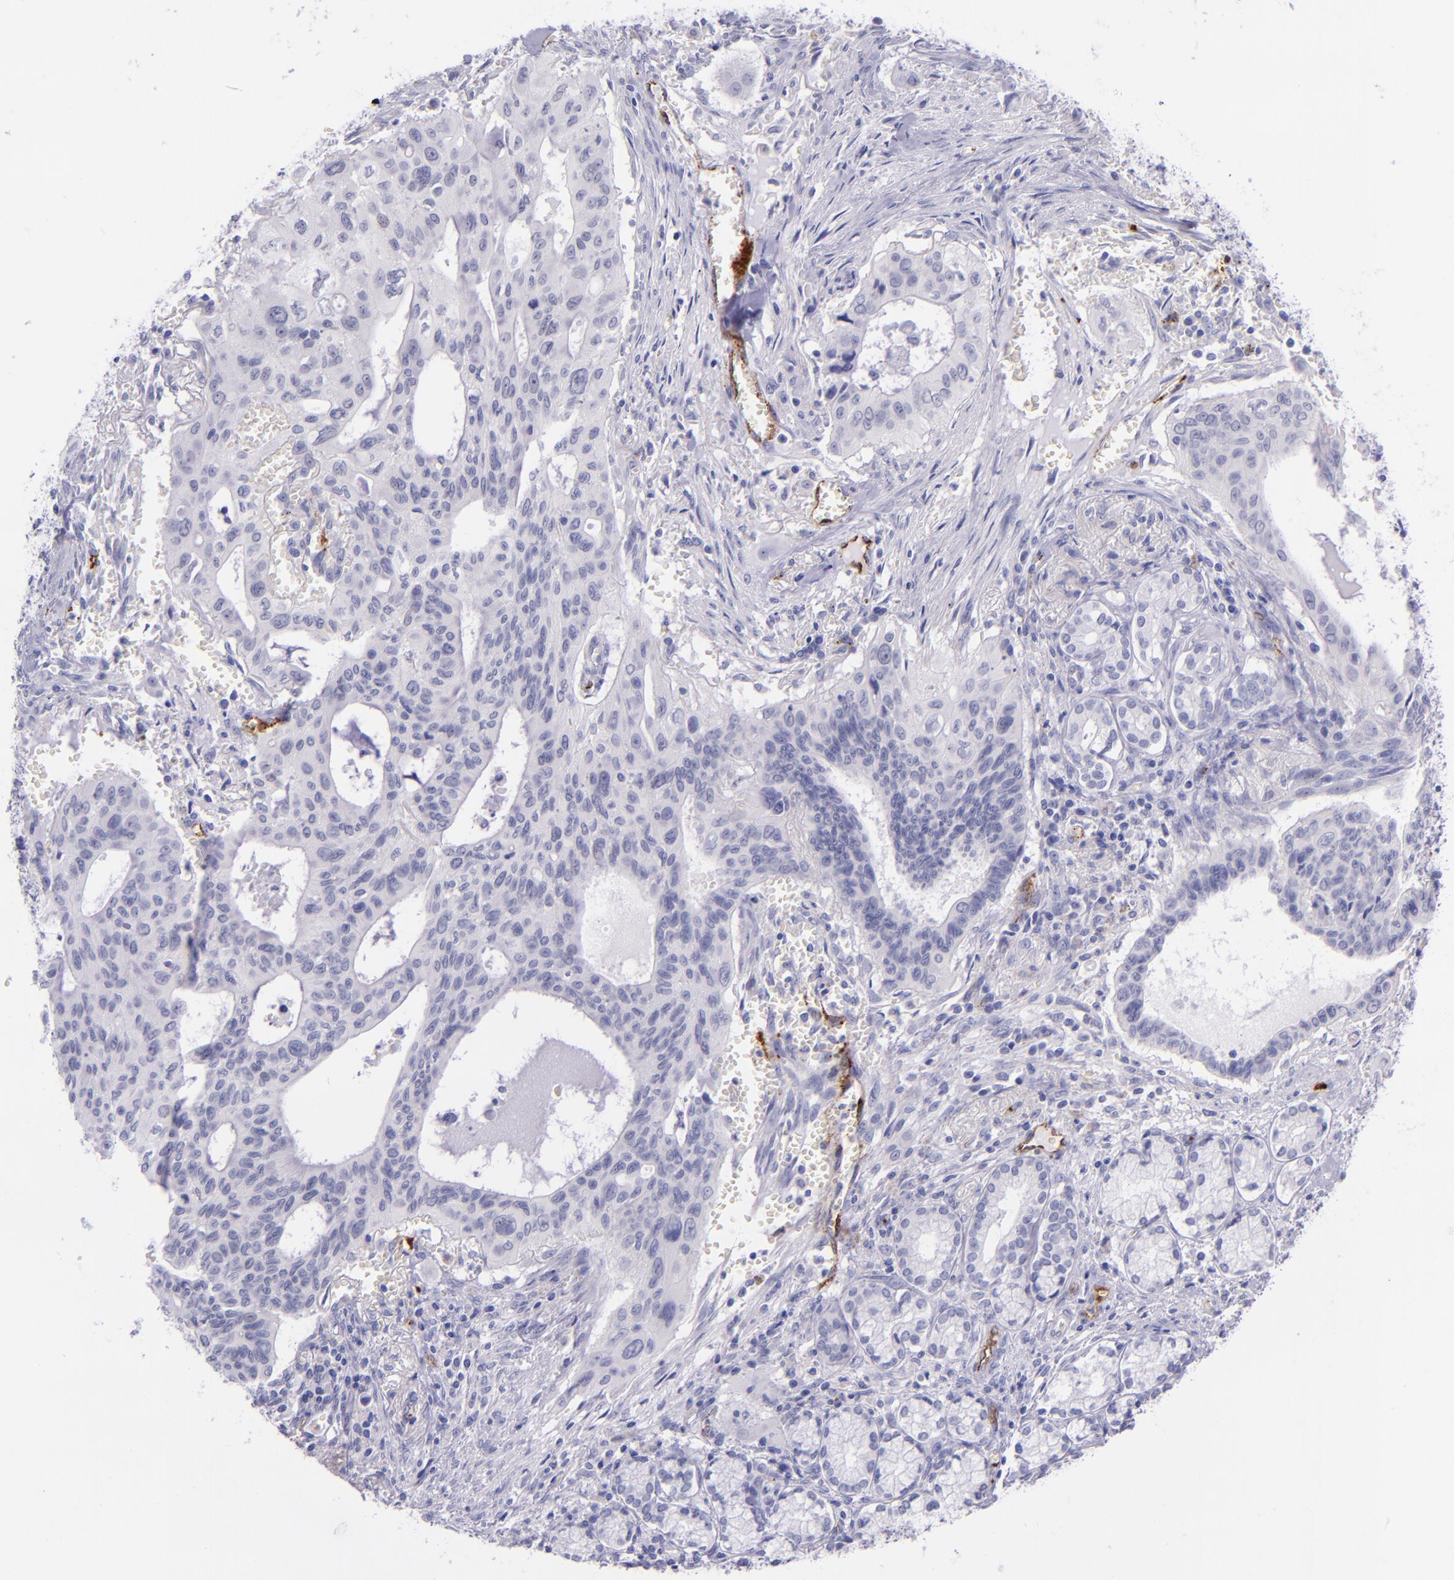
{"staining": {"intensity": "negative", "quantity": "none", "location": "none"}, "tissue": "pancreatic cancer", "cell_type": "Tumor cells", "image_type": "cancer", "snomed": [{"axis": "morphology", "description": "Adenocarcinoma, NOS"}, {"axis": "topography", "description": "Pancreas"}], "caption": "There is no significant positivity in tumor cells of pancreatic cancer.", "gene": "SELE", "patient": {"sex": "male", "age": 77}}